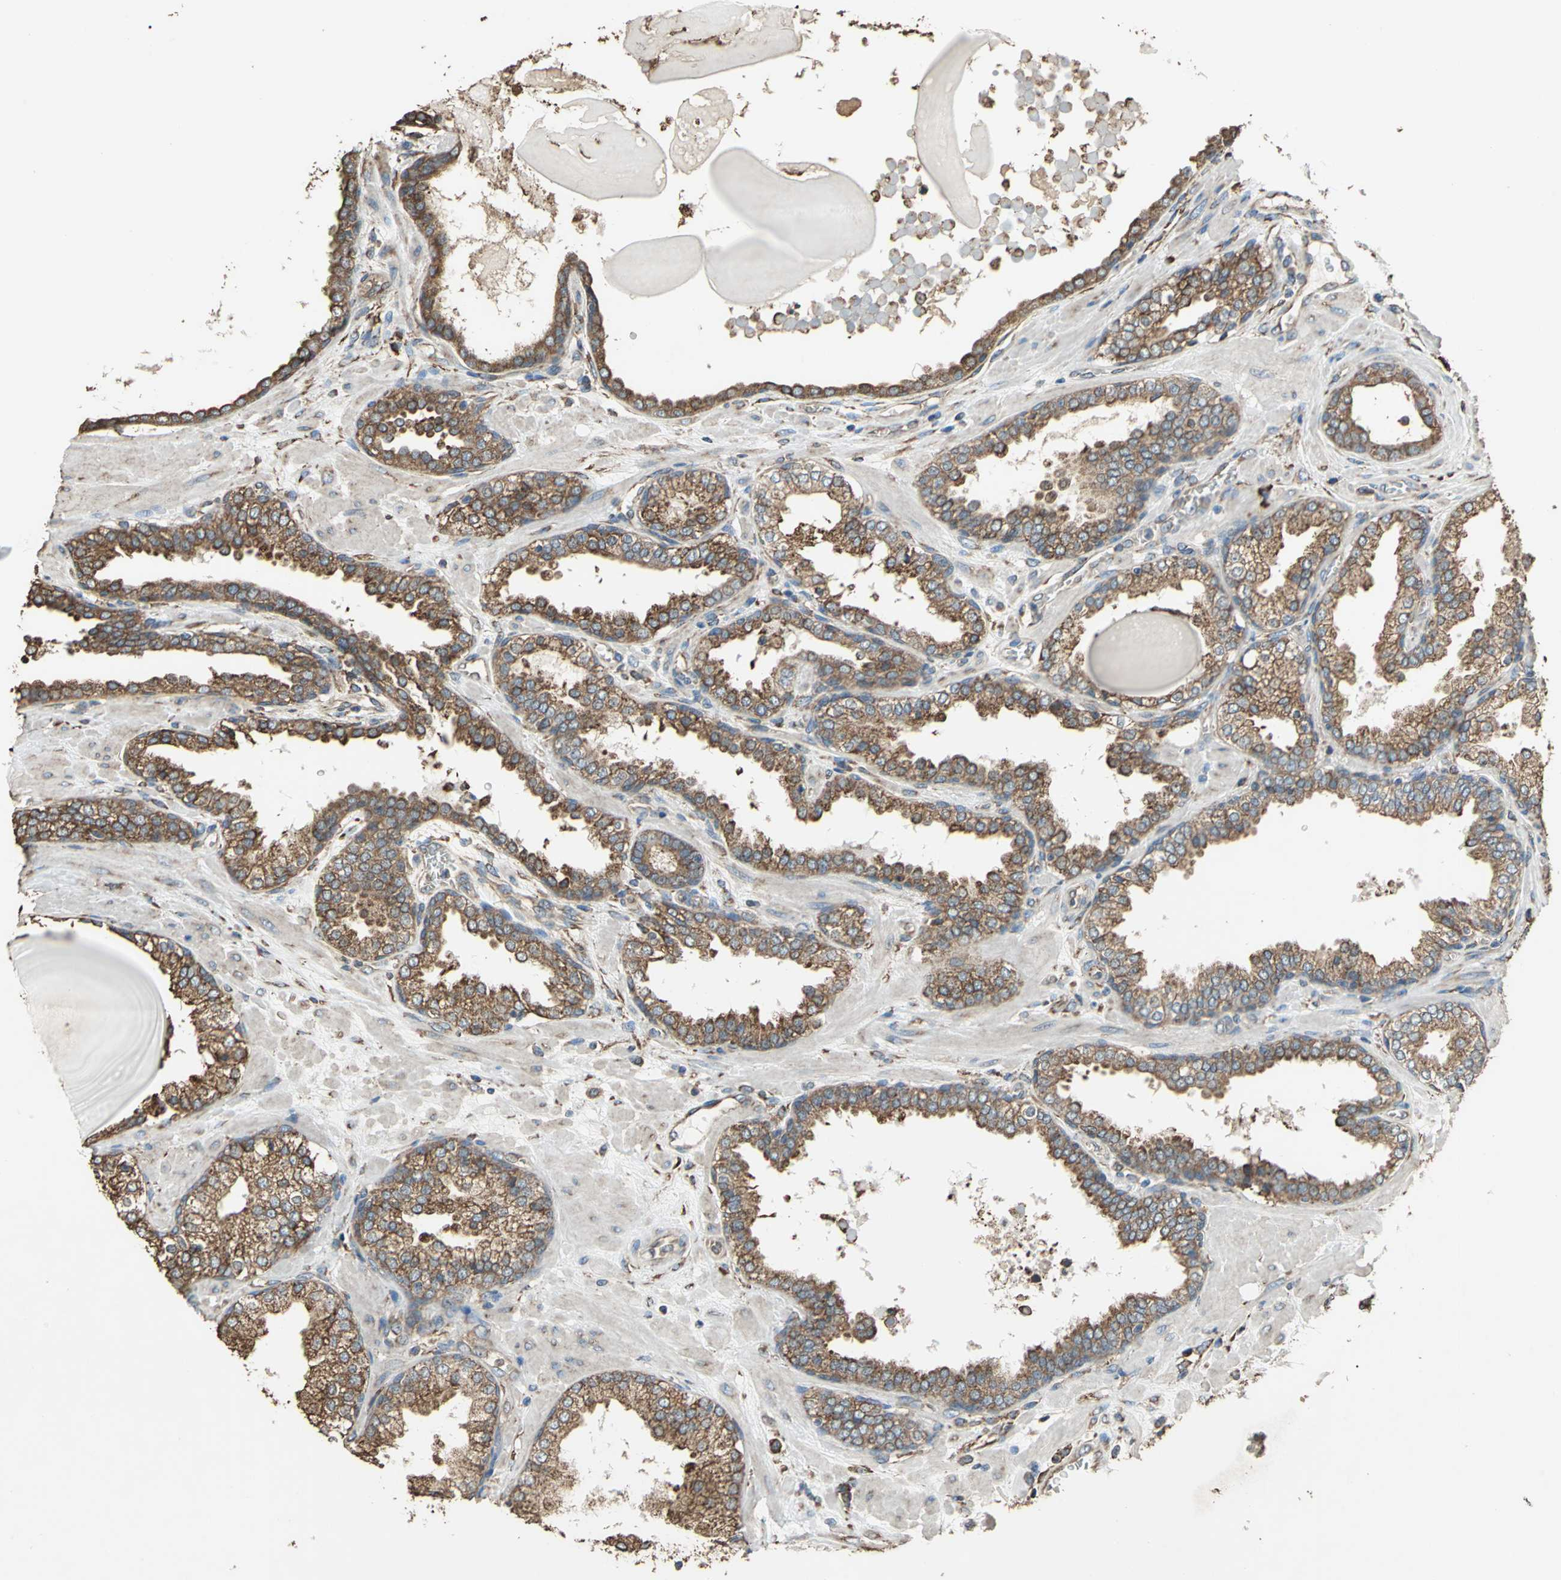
{"staining": {"intensity": "strong", "quantity": ">75%", "location": "cytoplasmic/membranous"}, "tissue": "prostate", "cell_type": "Glandular cells", "image_type": "normal", "snomed": [{"axis": "morphology", "description": "Normal tissue, NOS"}, {"axis": "topography", "description": "Prostate"}], "caption": "This is a photomicrograph of immunohistochemistry (IHC) staining of unremarkable prostate, which shows strong expression in the cytoplasmic/membranous of glandular cells.", "gene": "GPANK1", "patient": {"sex": "male", "age": 51}}